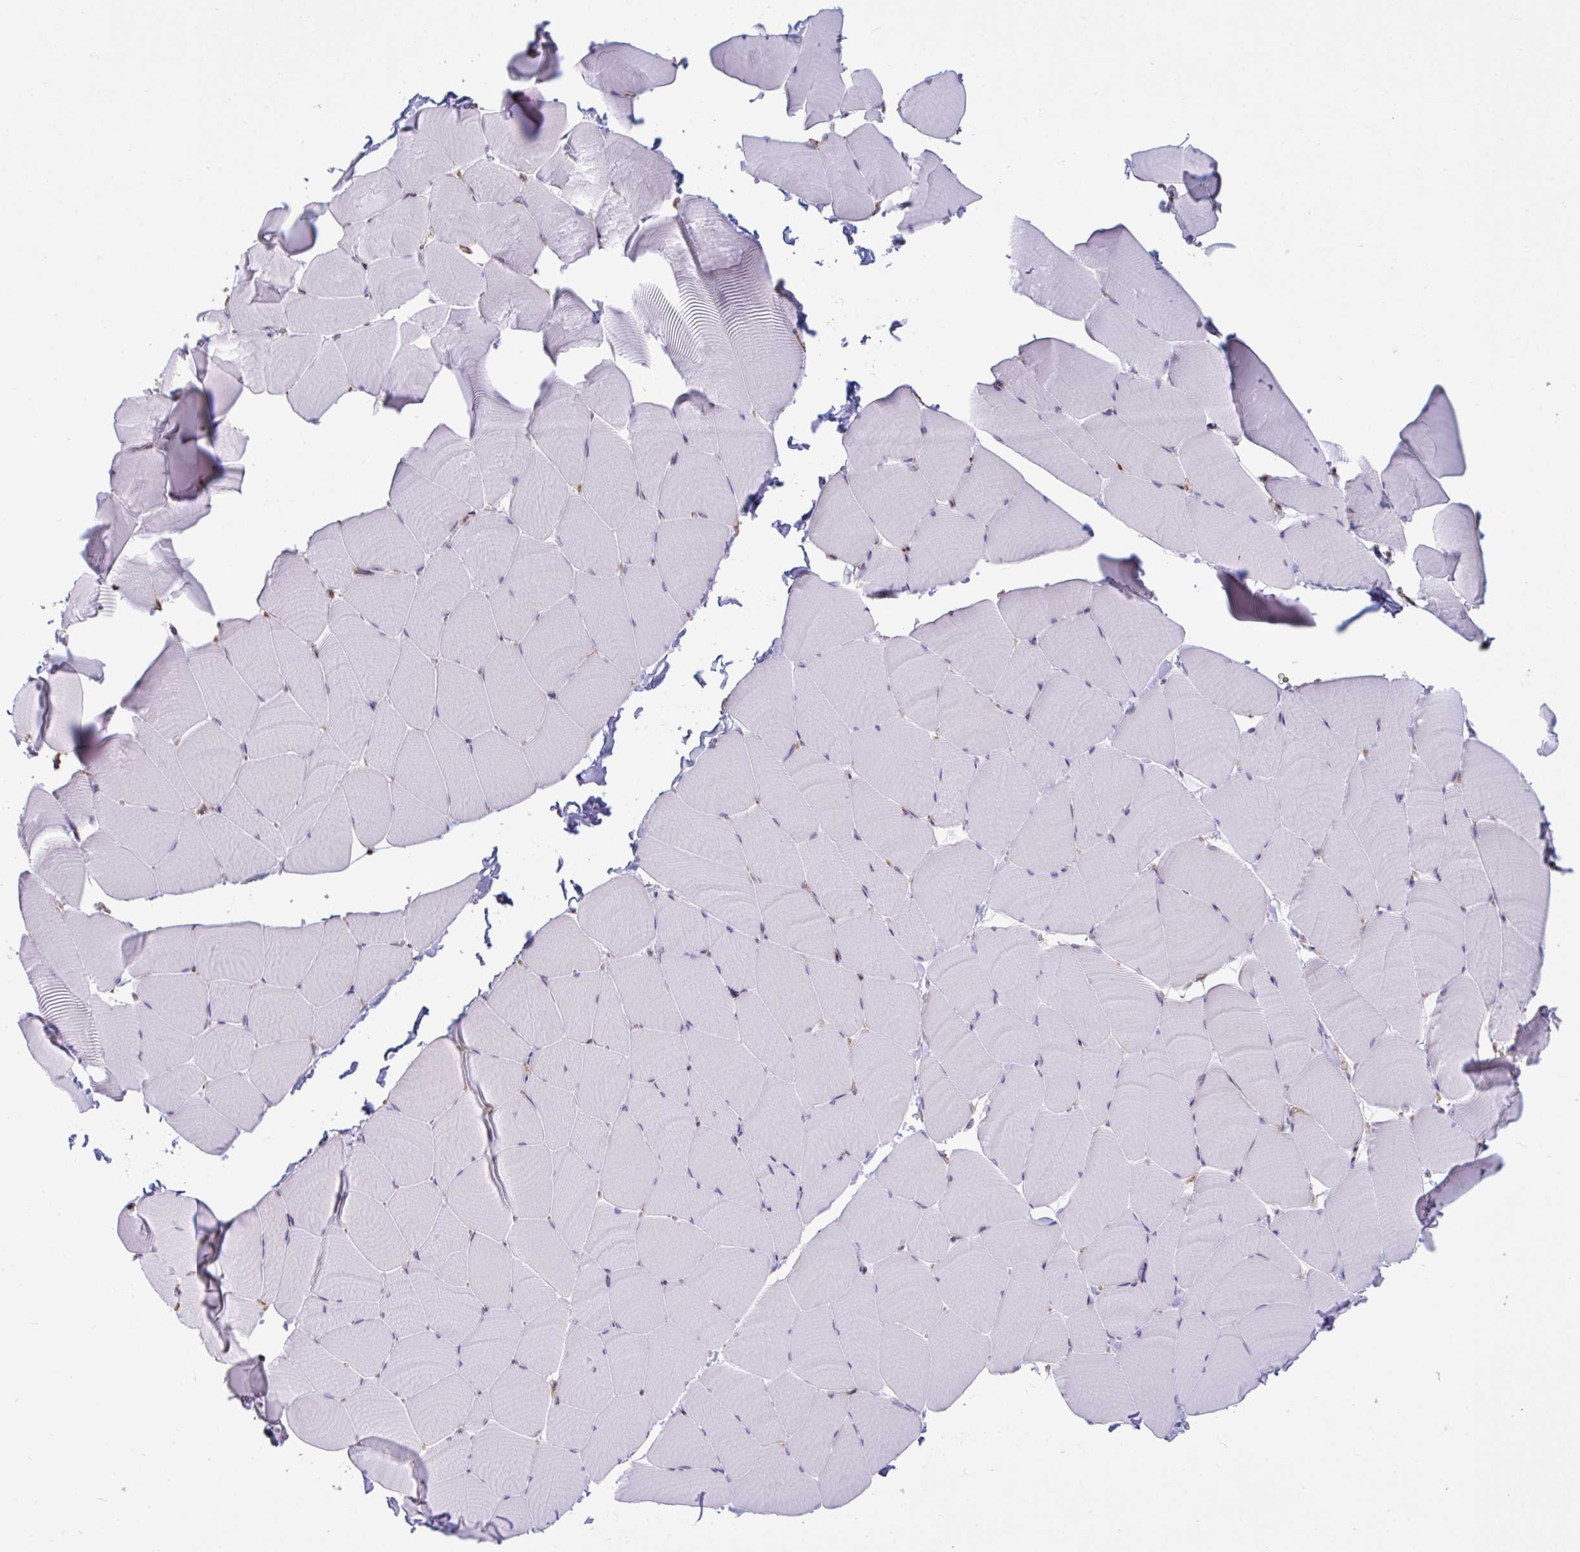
{"staining": {"intensity": "negative", "quantity": "none", "location": "none"}, "tissue": "skeletal muscle", "cell_type": "Myocytes", "image_type": "normal", "snomed": [{"axis": "morphology", "description": "Normal tissue, NOS"}, {"axis": "topography", "description": "Skeletal muscle"}], "caption": "The histopathology image reveals no significant staining in myocytes of skeletal muscle.", "gene": "PRRT4", "patient": {"sex": "male", "age": 25}}